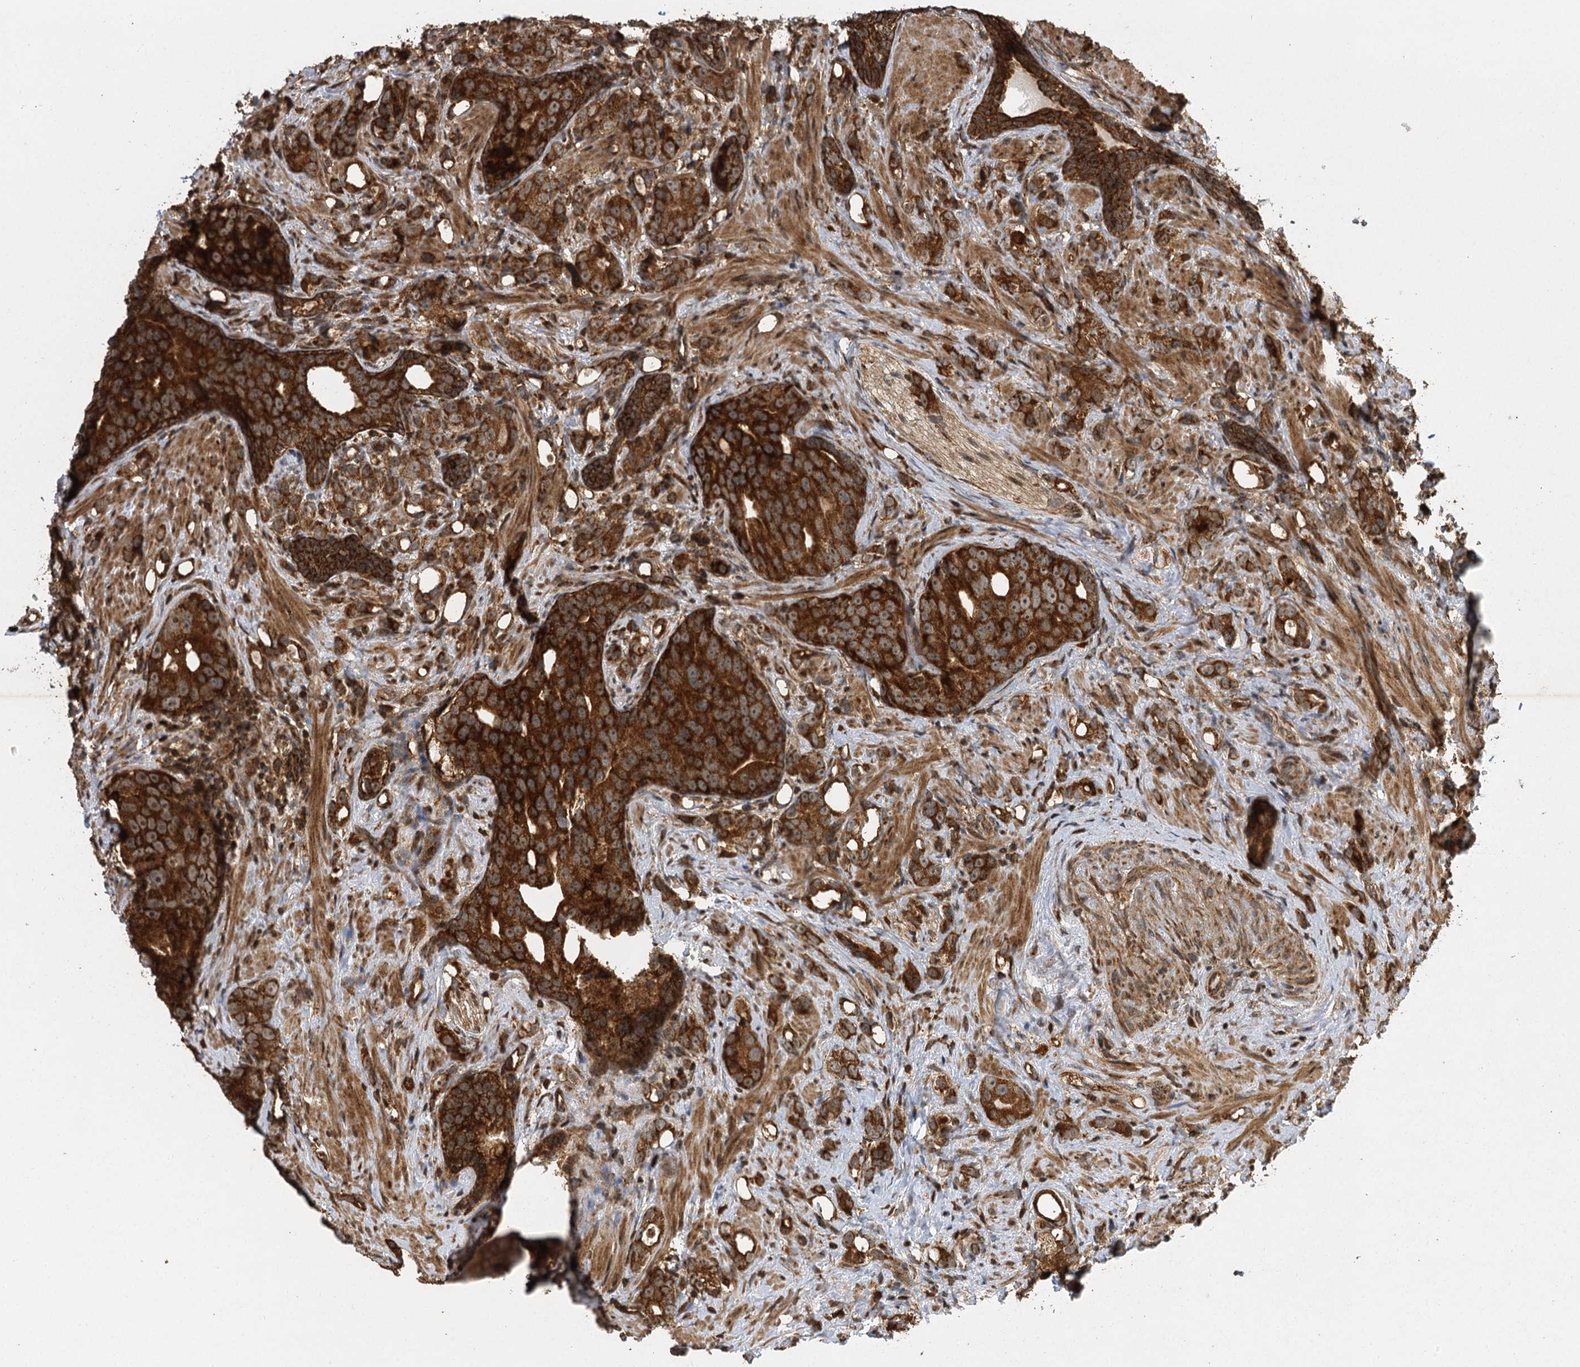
{"staining": {"intensity": "strong", "quantity": ">75%", "location": "cytoplasmic/membranous,nuclear"}, "tissue": "prostate cancer", "cell_type": "Tumor cells", "image_type": "cancer", "snomed": [{"axis": "morphology", "description": "Adenocarcinoma, High grade"}, {"axis": "topography", "description": "Prostate"}], "caption": "The photomicrograph demonstrates a brown stain indicating the presence of a protein in the cytoplasmic/membranous and nuclear of tumor cells in adenocarcinoma (high-grade) (prostate).", "gene": "IL11RA", "patient": {"sex": "male", "age": 63}}